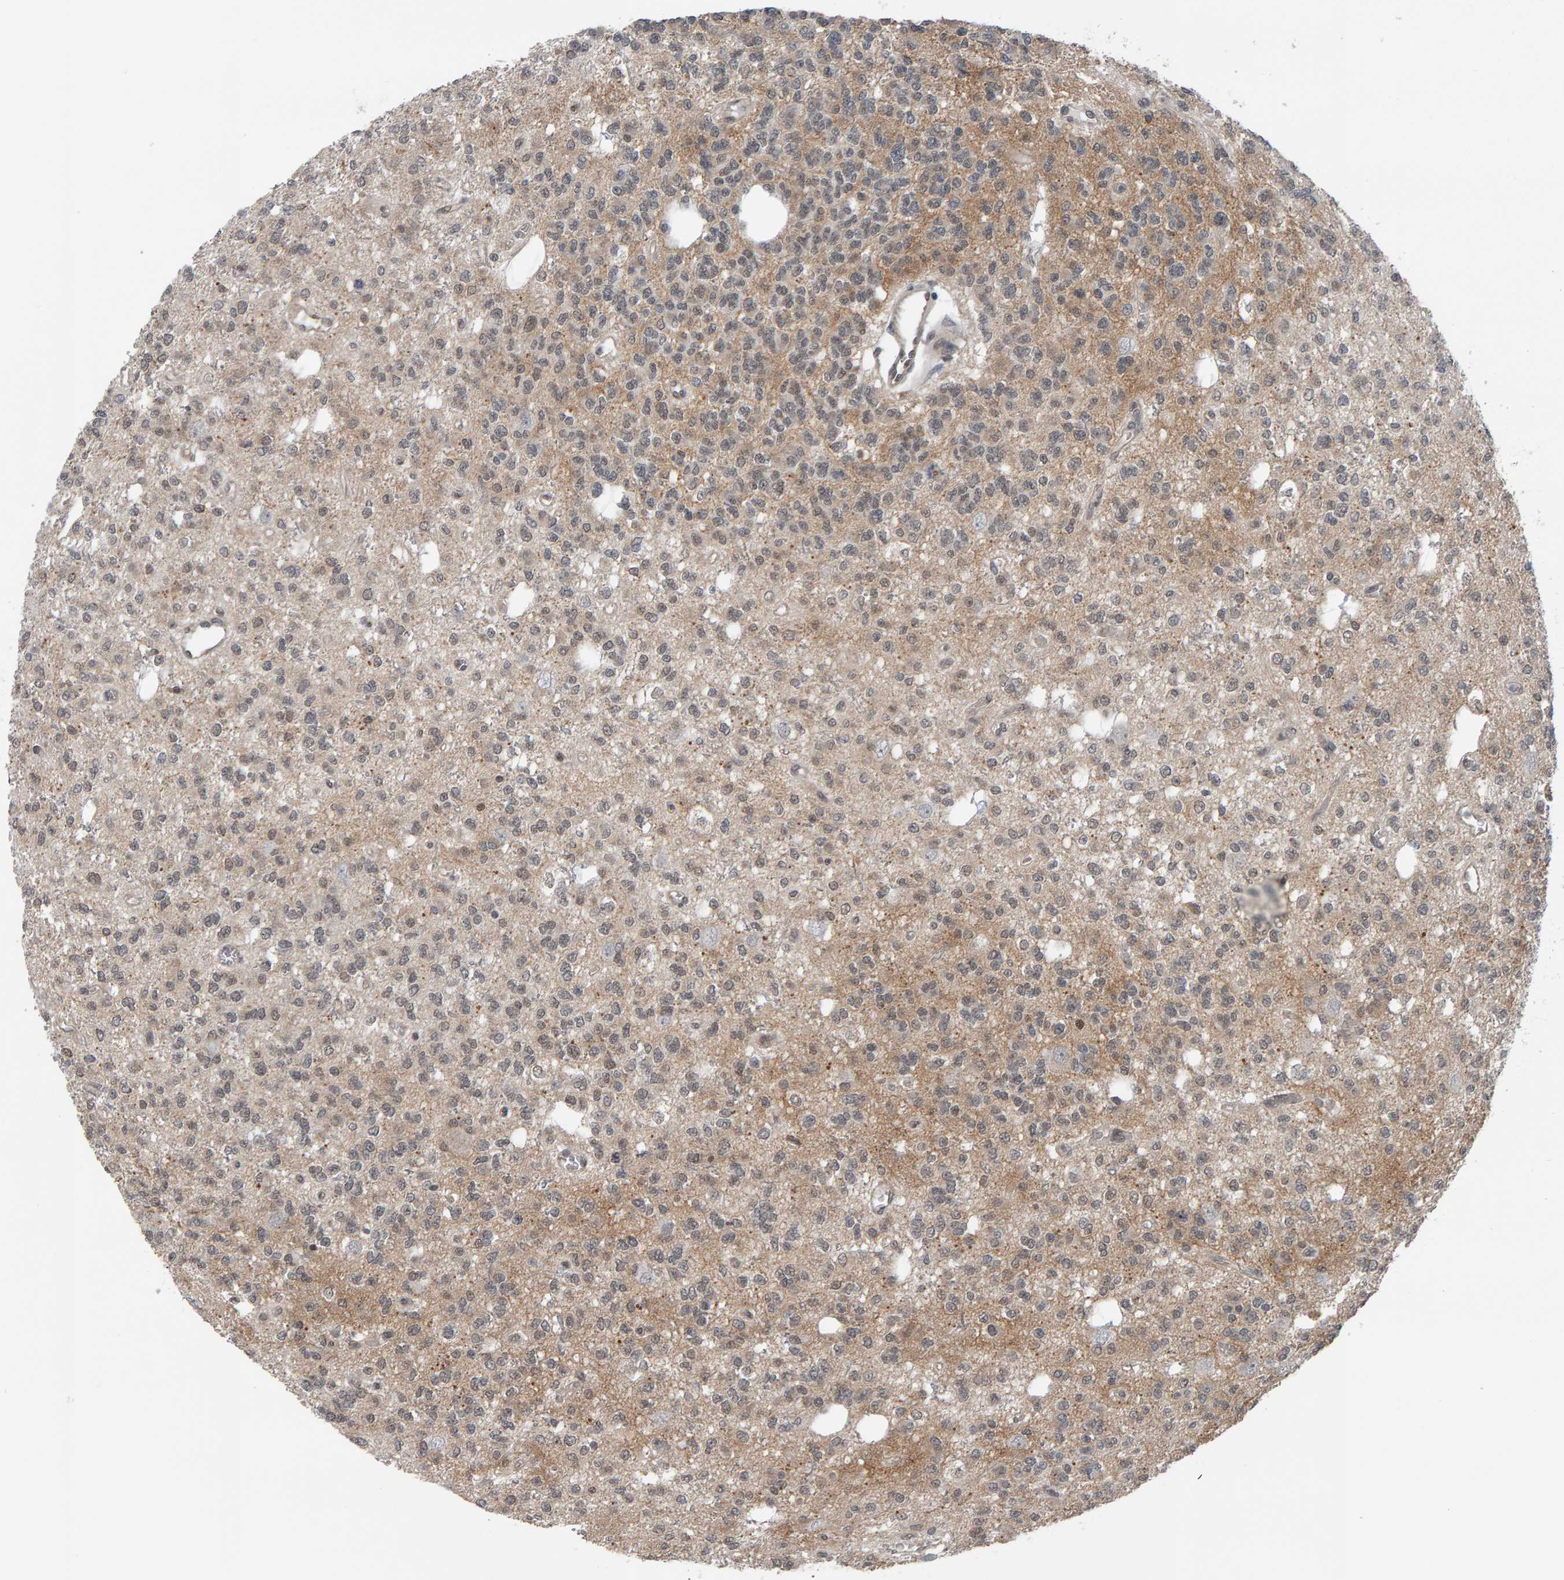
{"staining": {"intensity": "negative", "quantity": "none", "location": "none"}, "tissue": "glioma", "cell_type": "Tumor cells", "image_type": "cancer", "snomed": [{"axis": "morphology", "description": "Glioma, malignant, Low grade"}, {"axis": "topography", "description": "Brain"}], "caption": "The micrograph exhibits no significant staining in tumor cells of low-grade glioma (malignant).", "gene": "COASY", "patient": {"sex": "male", "age": 38}}